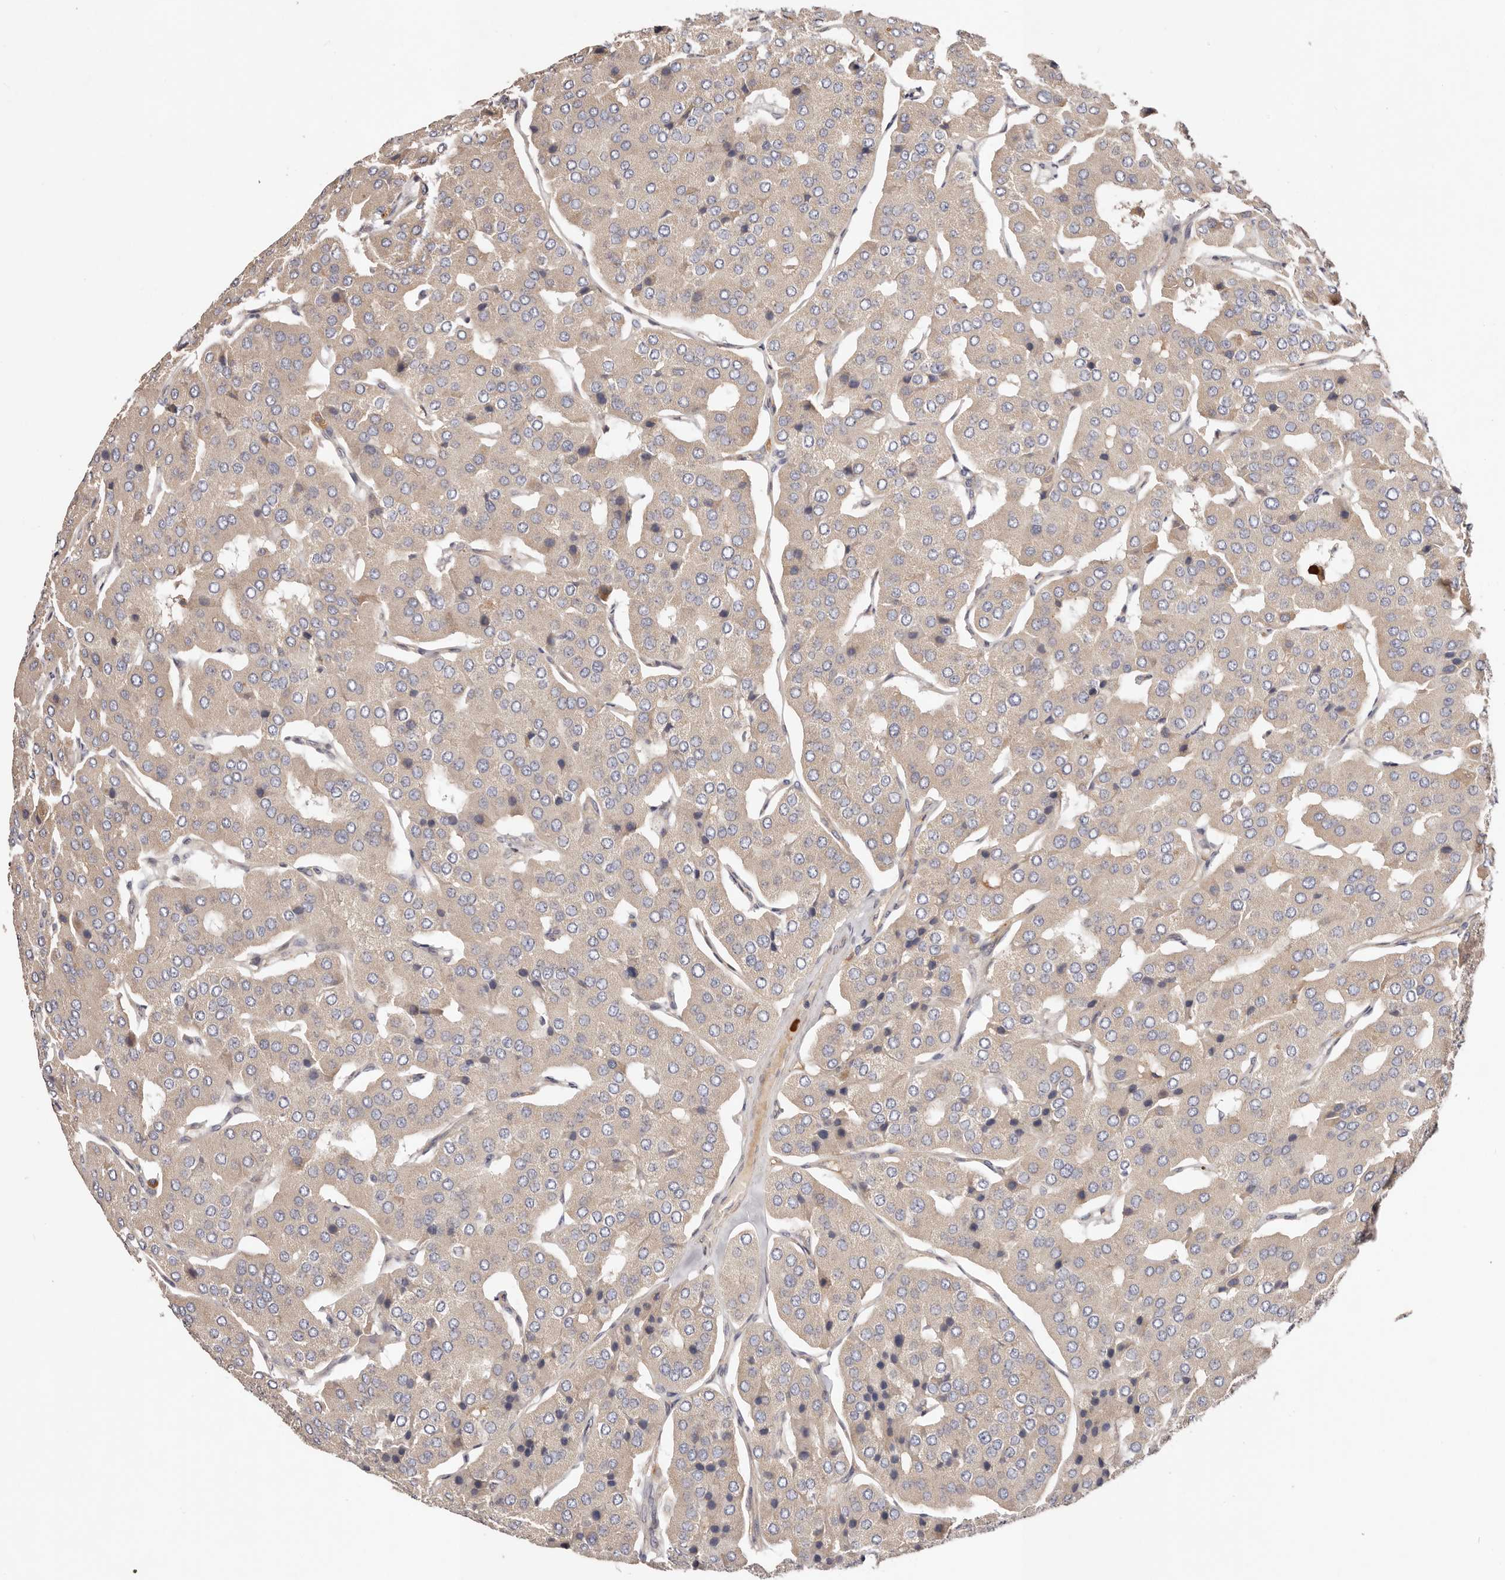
{"staining": {"intensity": "negative", "quantity": "none", "location": "none"}, "tissue": "parathyroid gland", "cell_type": "Glandular cells", "image_type": "normal", "snomed": [{"axis": "morphology", "description": "Normal tissue, NOS"}, {"axis": "morphology", "description": "Adenoma, NOS"}, {"axis": "topography", "description": "Parathyroid gland"}], "caption": "IHC histopathology image of benign parathyroid gland: human parathyroid gland stained with DAB (3,3'-diaminobenzidine) exhibits no significant protein staining in glandular cells.", "gene": "MACF1", "patient": {"sex": "female", "age": 86}}